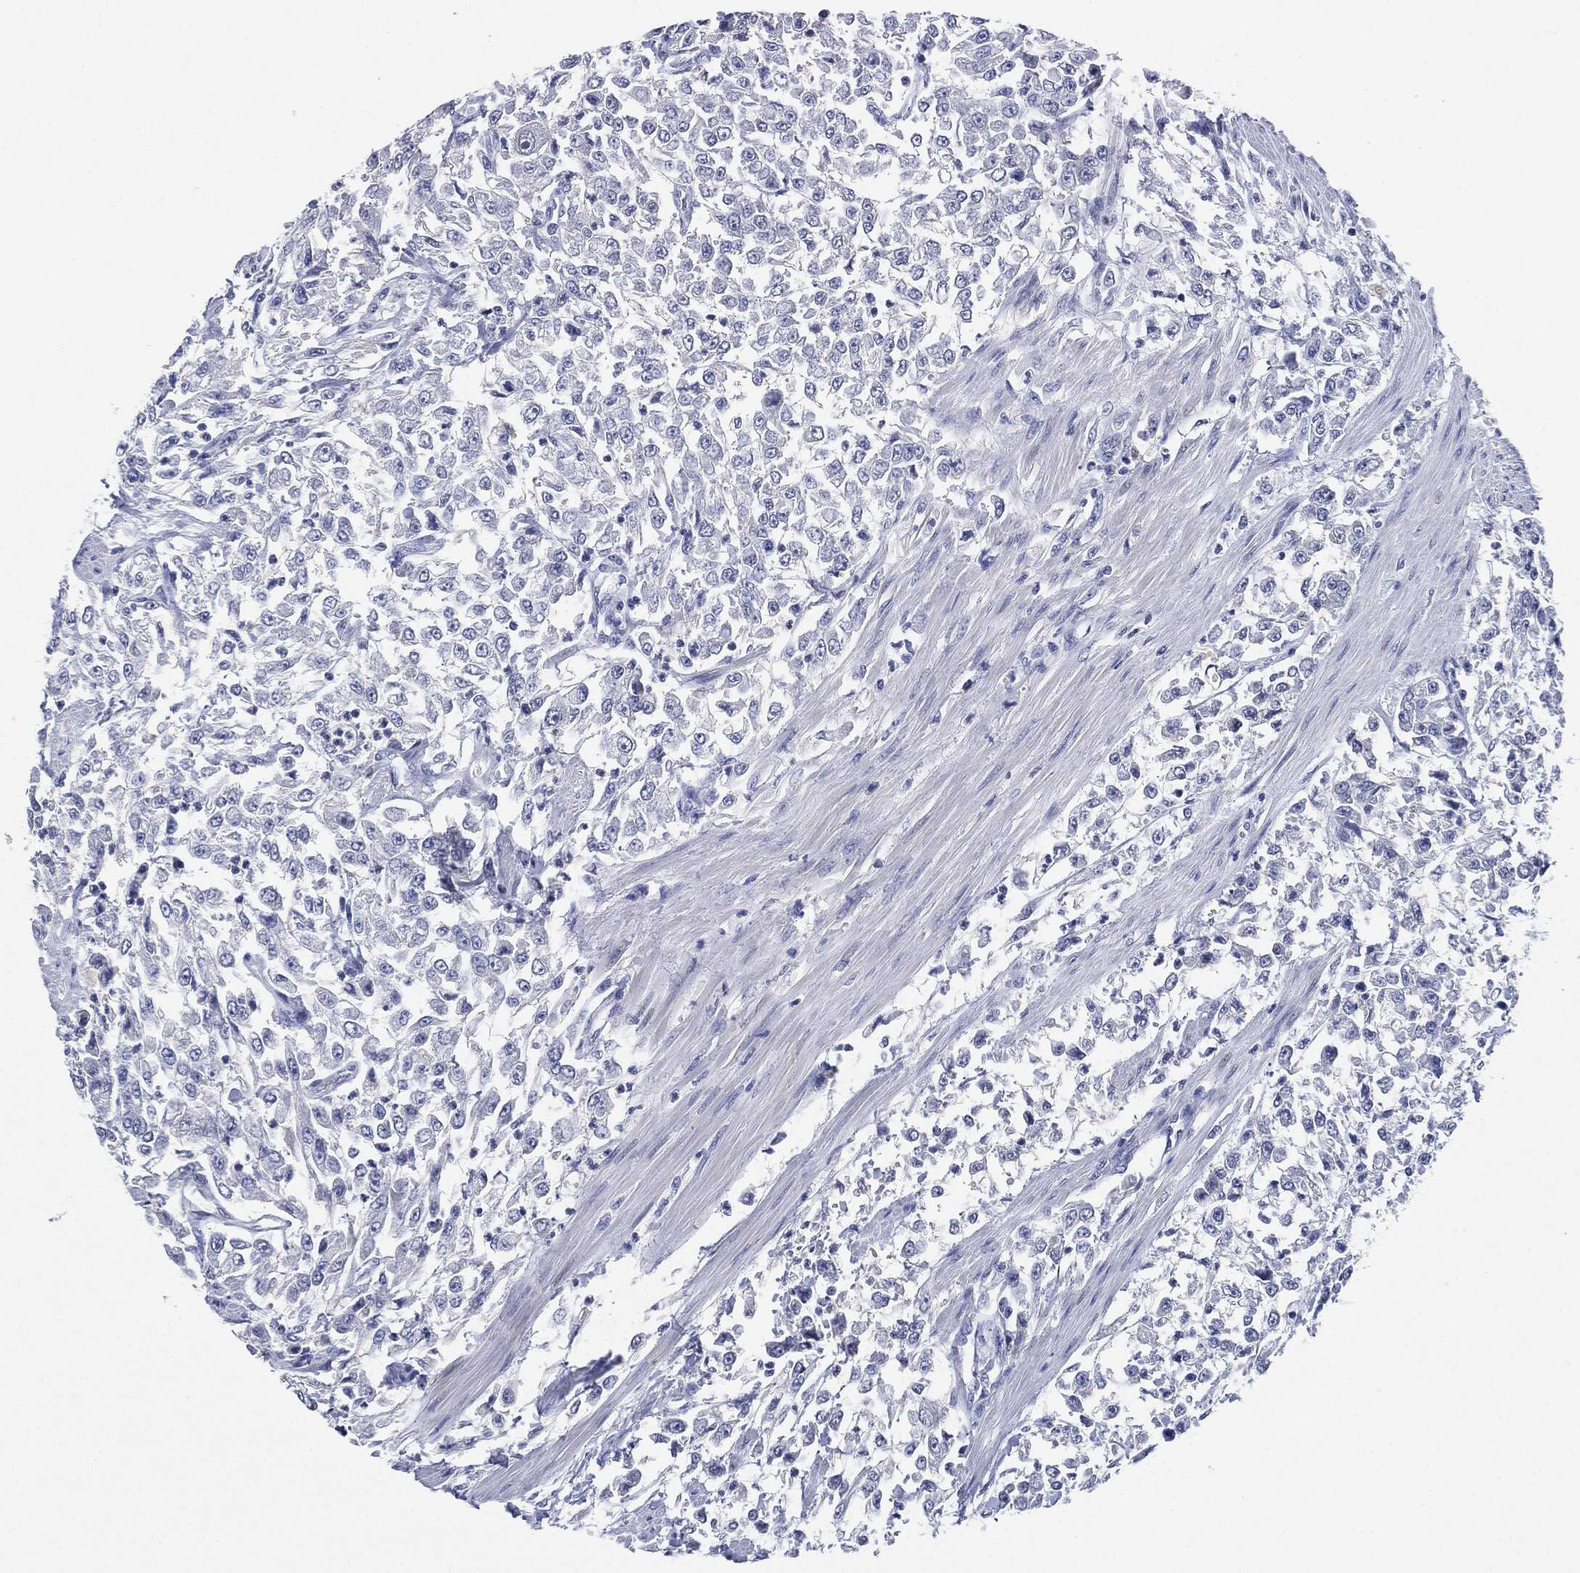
{"staining": {"intensity": "negative", "quantity": "none", "location": "none"}, "tissue": "urothelial cancer", "cell_type": "Tumor cells", "image_type": "cancer", "snomed": [{"axis": "morphology", "description": "Urothelial carcinoma, High grade"}, {"axis": "topography", "description": "Urinary bladder"}], "caption": "IHC image of neoplastic tissue: human urothelial cancer stained with DAB reveals no significant protein positivity in tumor cells.", "gene": "NTRK1", "patient": {"sex": "male", "age": 46}}